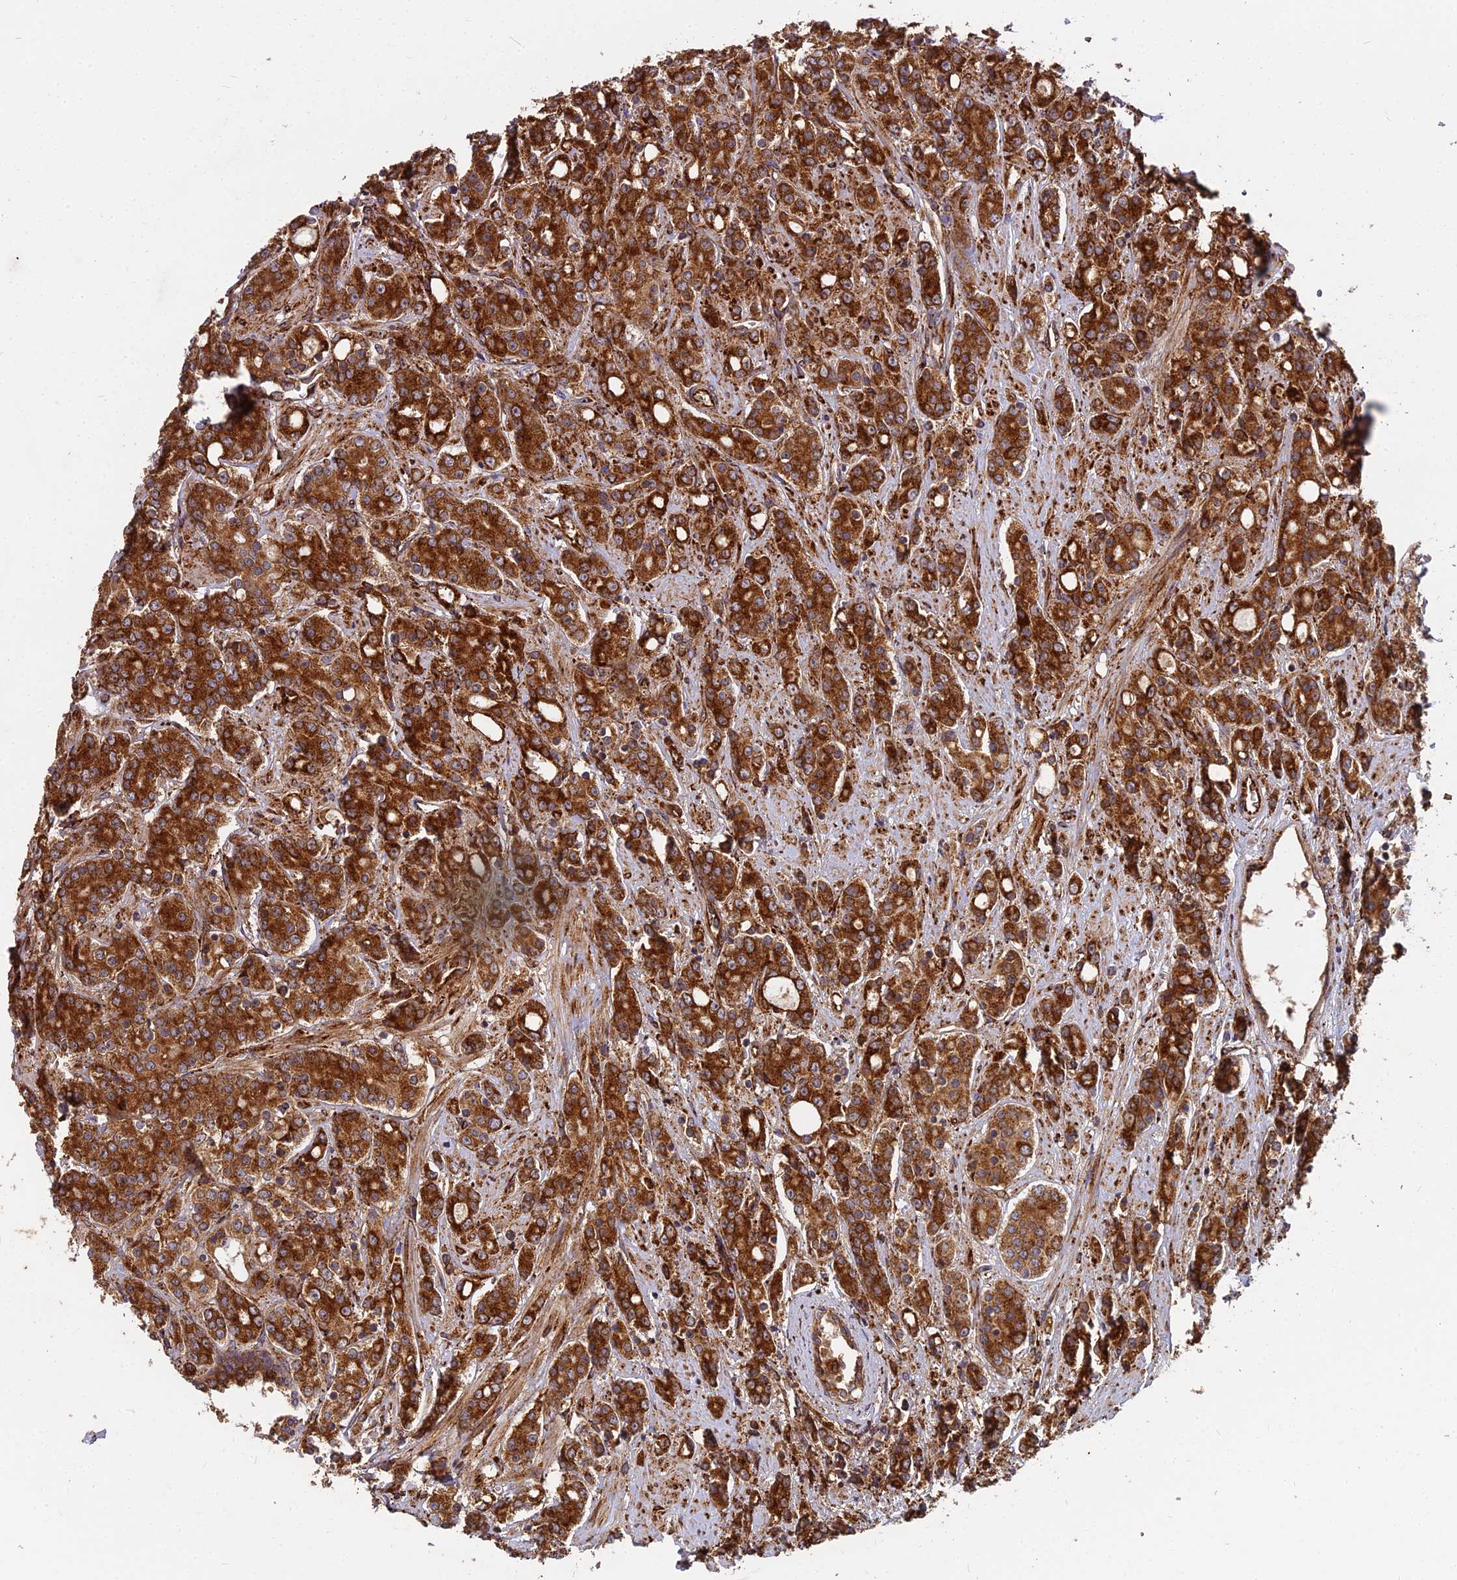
{"staining": {"intensity": "strong", "quantity": ">75%", "location": "cytoplasmic/membranous"}, "tissue": "prostate cancer", "cell_type": "Tumor cells", "image_type": "cancer", "snomed": [{"axis": "morphology", "description": "Adenocarcinoma, High grade"}, {"axis": "topography", "description": "Prostate"}], "caption": "Prostate cancer (adenocarcinoma (high-grade)) stained for a protein demonstrates strong cytoplasmic/membranous positivity in tumor cells.", "gene": "NDUFAF7", "patient": {"sex": "male", "age": 62}}